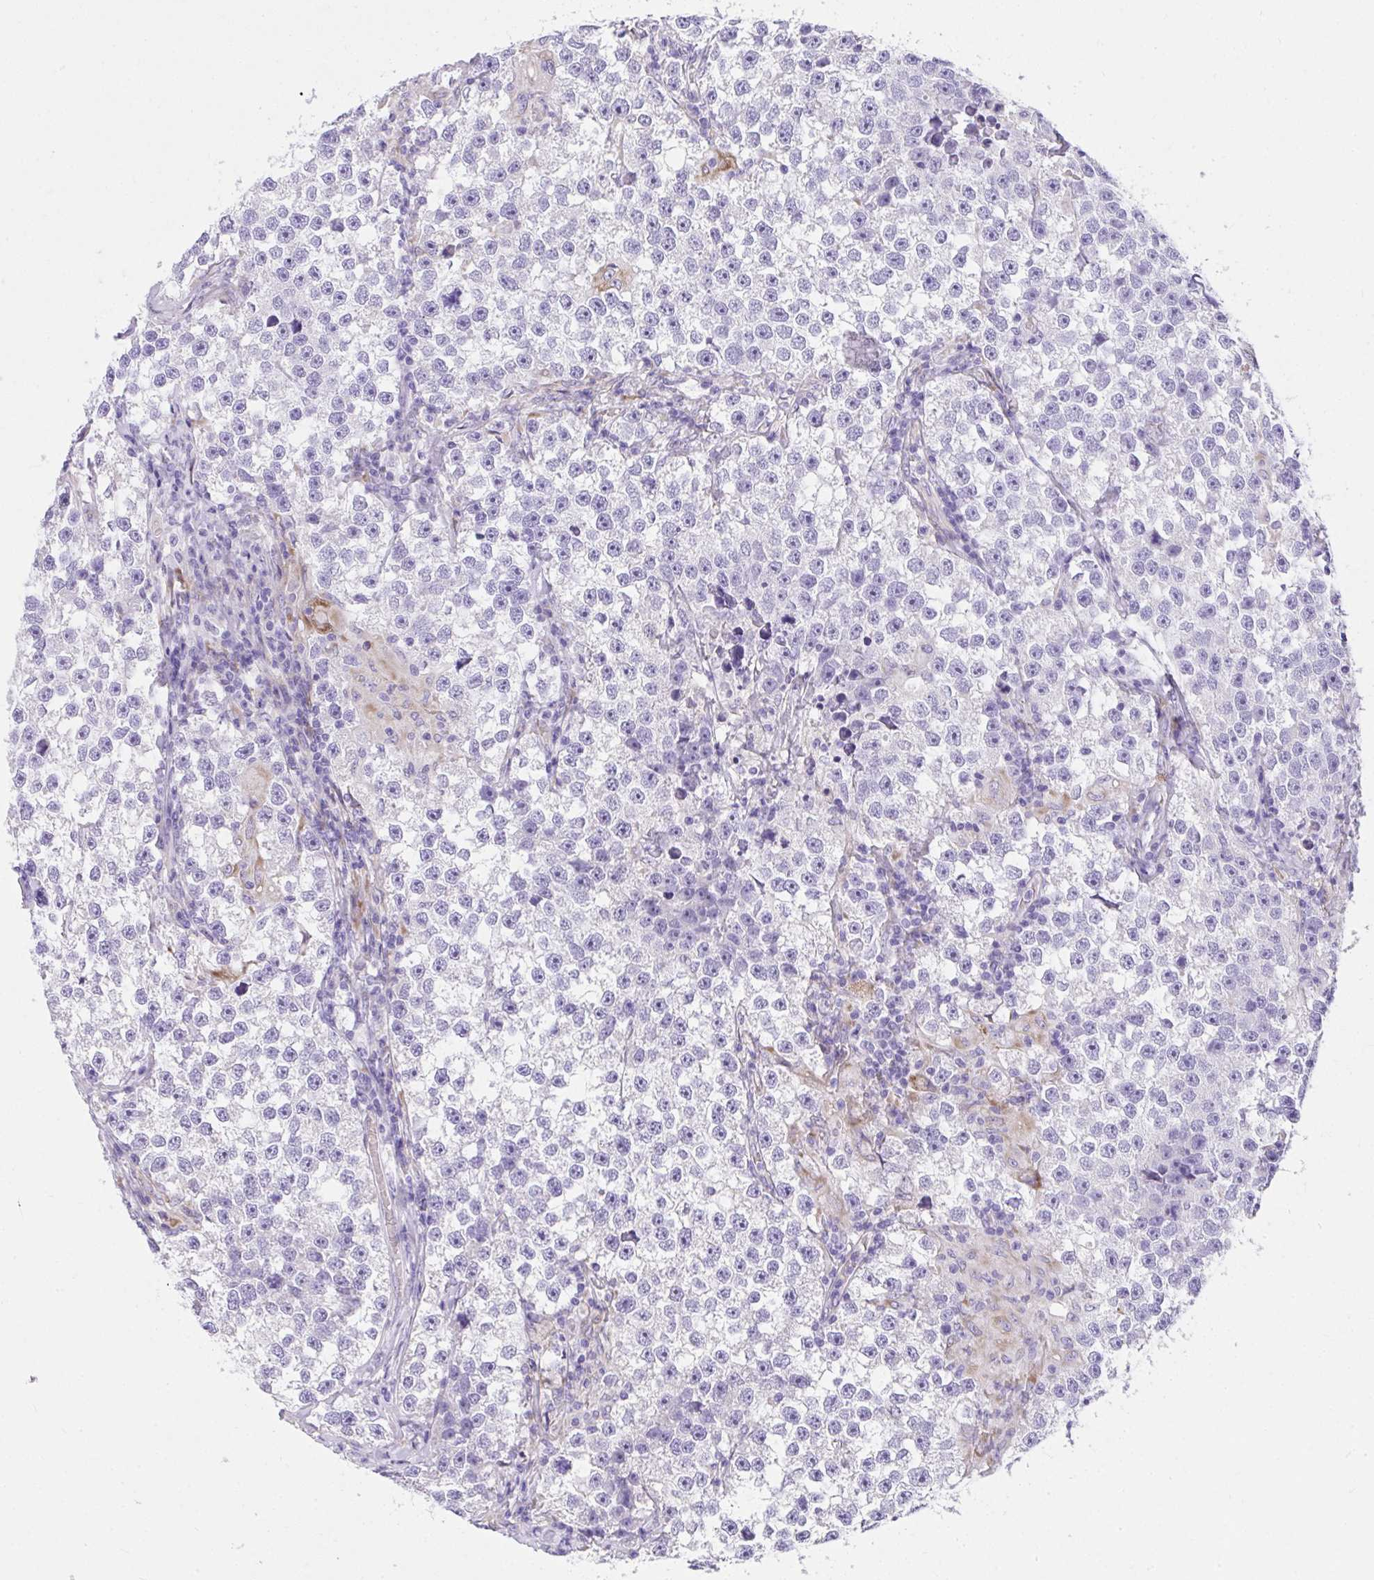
{"staining": {"intensity": "negative", "quantity": "none", "location": "none"}, "tissue": "testis cancer", "cell_type": "Tumor cells", "image_type": "cancer", "snomed": [{"axis": "morphology", "description": "Seminoma, NOS"}, {"axis": "topography", "description": "Testis"}], "caption": "Immunohistochemical staining of human testis cancer displays no significant positivity in tumor cells.", "gene": "ADRA2C", "patient": {"sex": "male", "age": 46}}